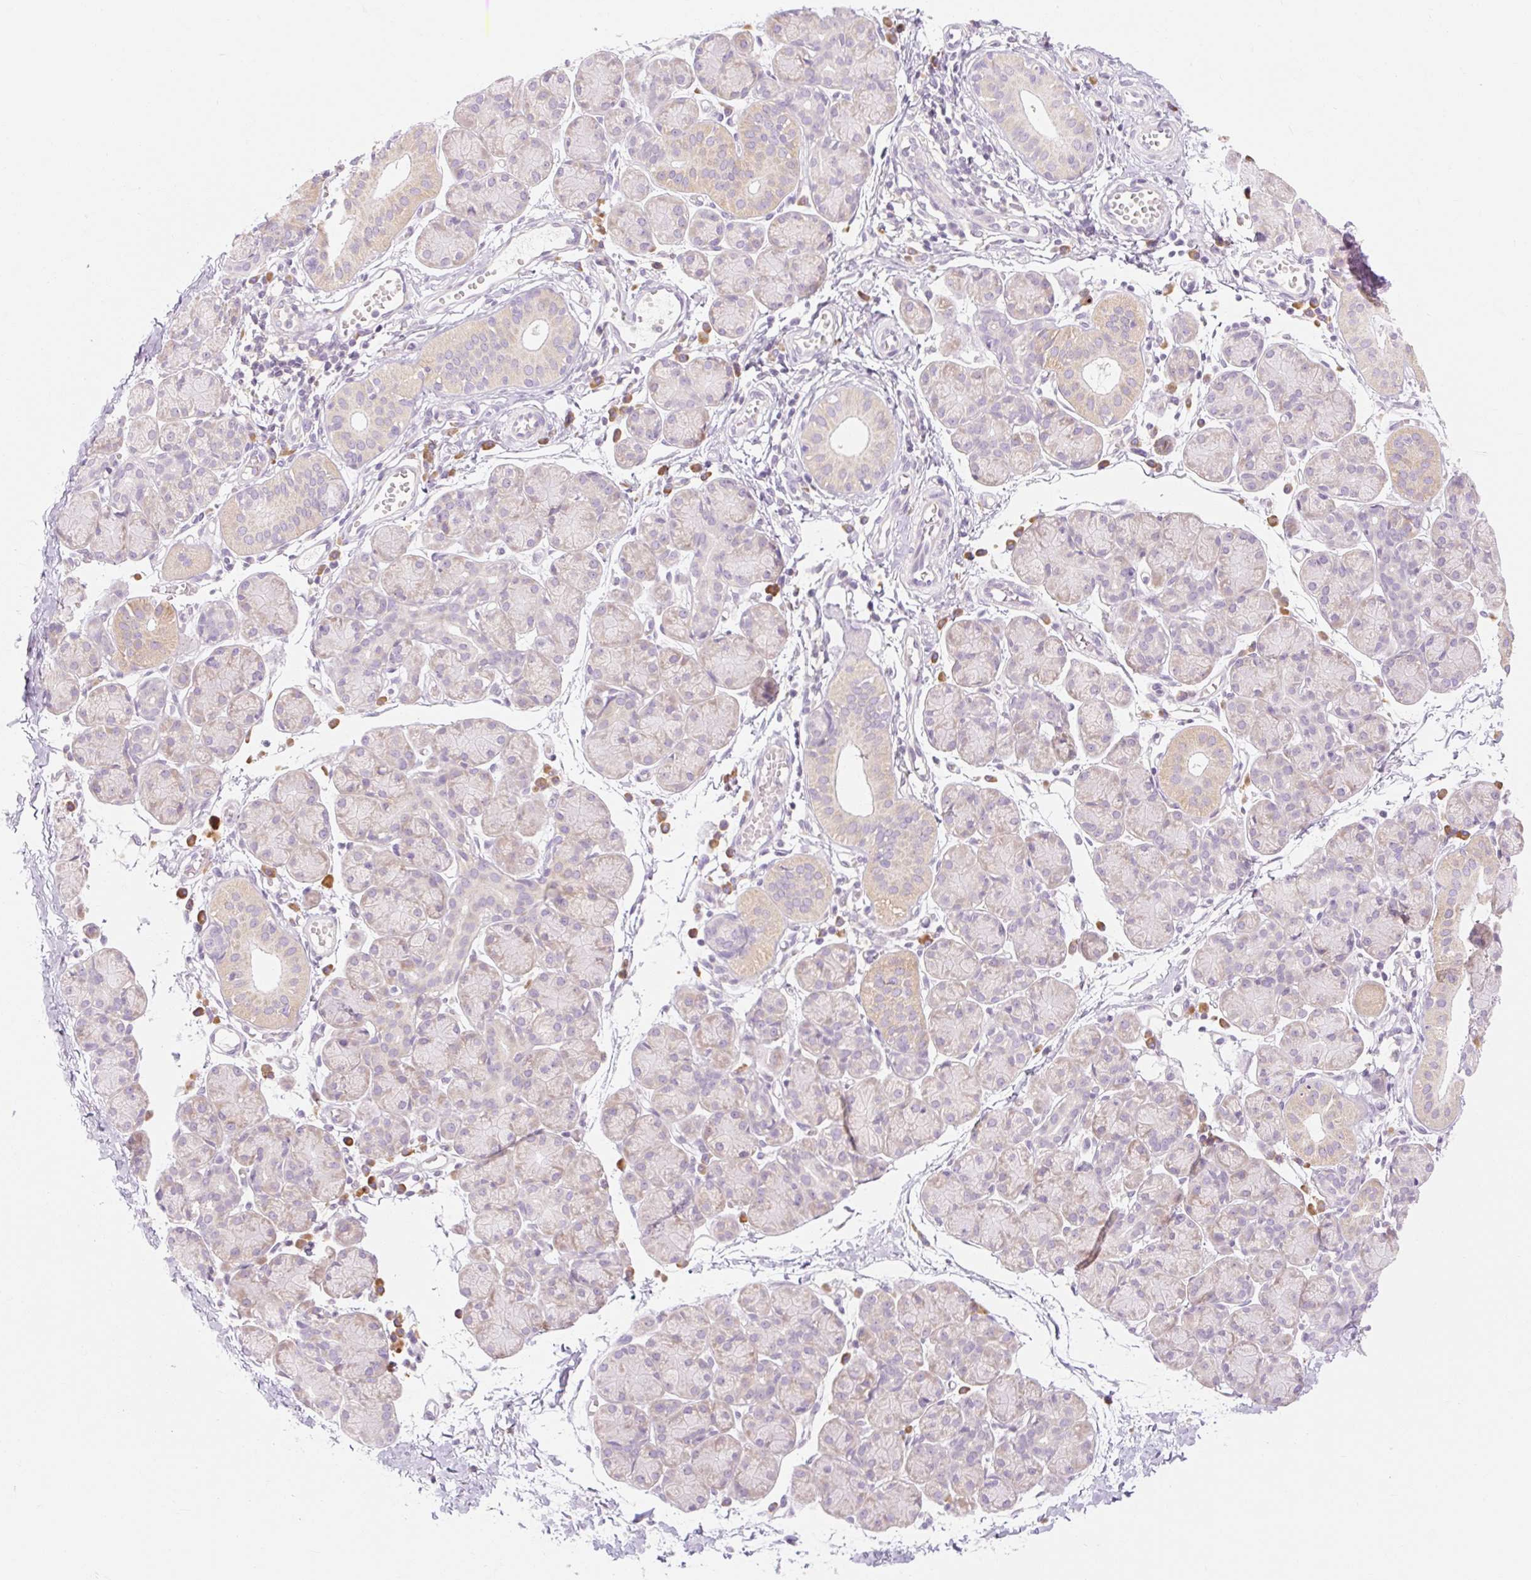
{"staining": {"intensity": "weak", "quantity": "<25%", "location": "cytoplasmic/membranous"}, "tissue": "salivary gland", "cell_type": "Glandular cells", "image_type": "normal", "snomed": [{"axis": "morphology", "description": "Normal tissue, NOS"}, {"axis": "morphology", "description": "Inflammation, NOS"}, {"axis": "topography", "description": "Lymph node"}, {"axis": "topography", "description": "Salivary gland"}], "caption": "The immunohistochemistry image has no significant positivity in glandular cells of salivary gland. Nuclei are stained in blue.", "gene": "MYO1D", "patient": {"sex": "male", "age": 3}}